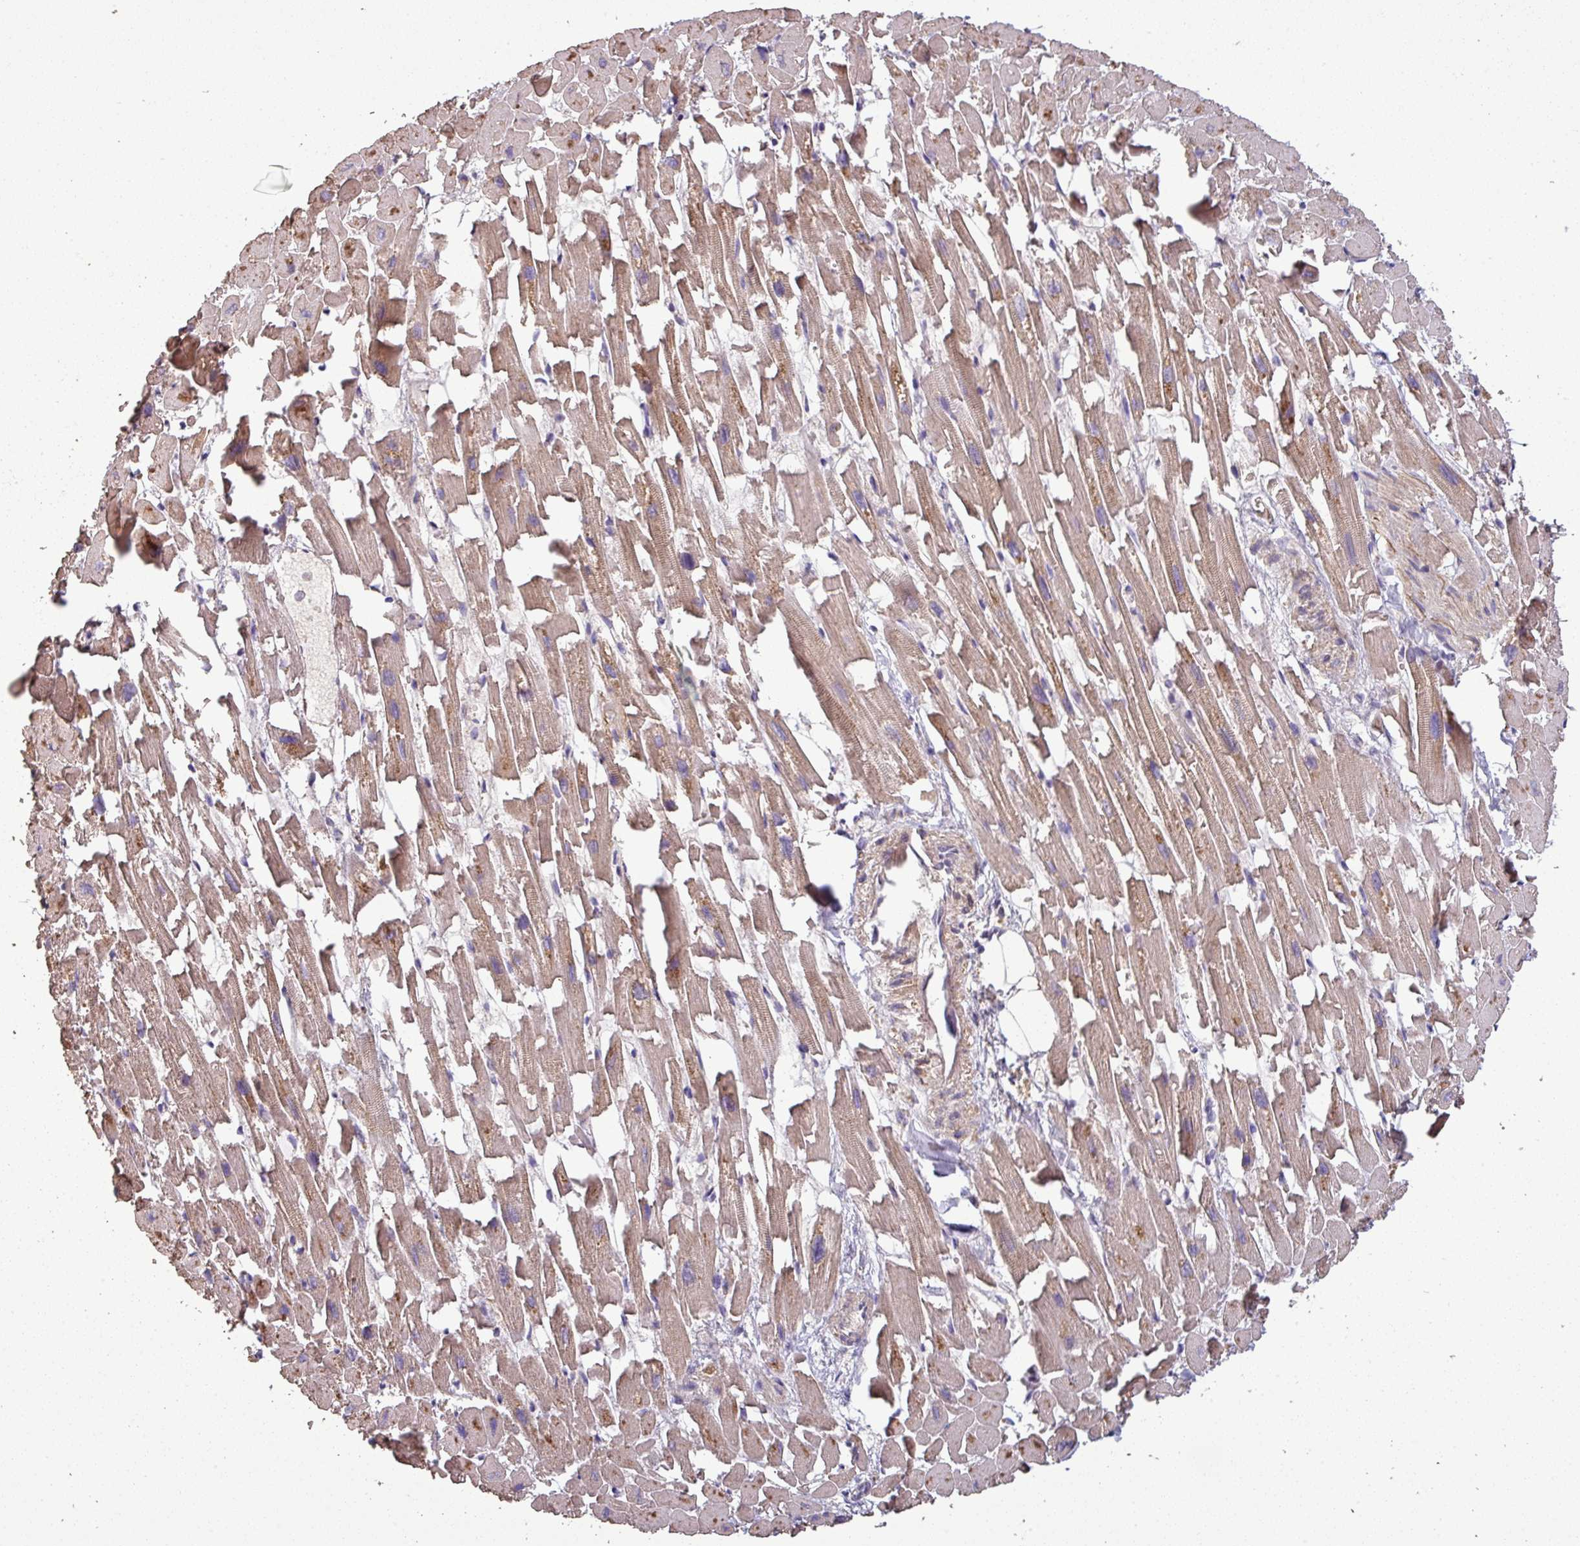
{"staining": {"intensity": "moderate", "quantity": ">75%", "location": "cytoplasmic/membranous"}, "tissue": "heart muscle", "cell_type": "Cardiomyocytes", "image_type": "normal", "snomed": [{"axis": "morphology", "description": "Normal tissue, NOS"}, {"axis": "topography", "description": "Heart"}], "caption": "Human heart muscle stained with a protein marker reveals moderate staining in cardiomyocytes.", "gene": "ISLR", "patient": {"sex": "female", "age": 64}}